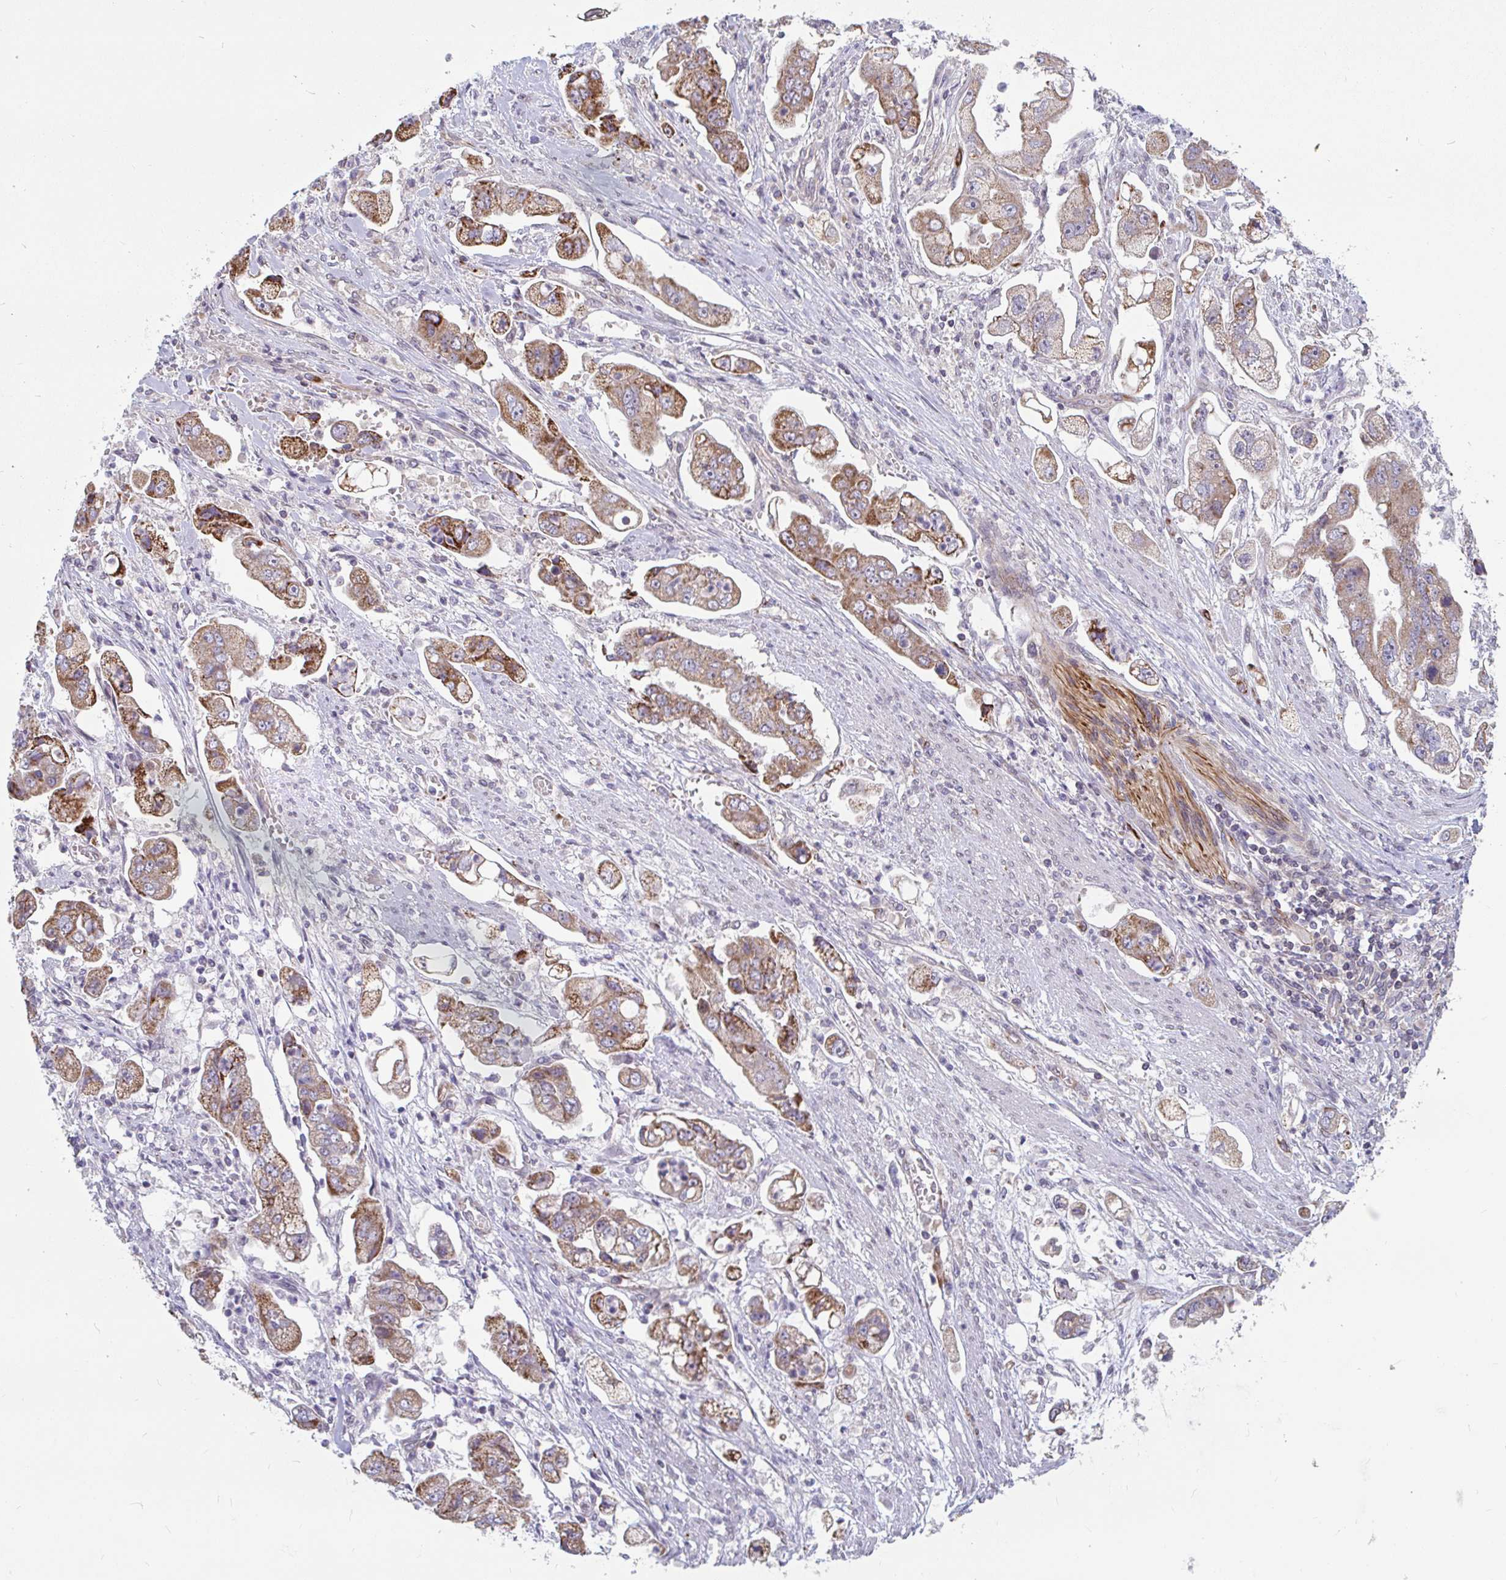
{"staining": {"intensity": "moderate", "quantity": ">75%", "location": "cytoplasmic/membranous"}, "tissue": "stomach cancer", "cell_type": "Tumor cells", "image_type": "cancer", "snomed": [{"axis": "morphology", "description": "Adenocarcinoma, NOS"}, {"axis": "topography", "description": "Stomach"}], "caption": "Stomach cancer stained for a protein exhibits moderate cytoplasmic/membranous positivity in tumor cells.", "gene": "EIF1AD", "patient": {"sex": "male", "age": 62}}